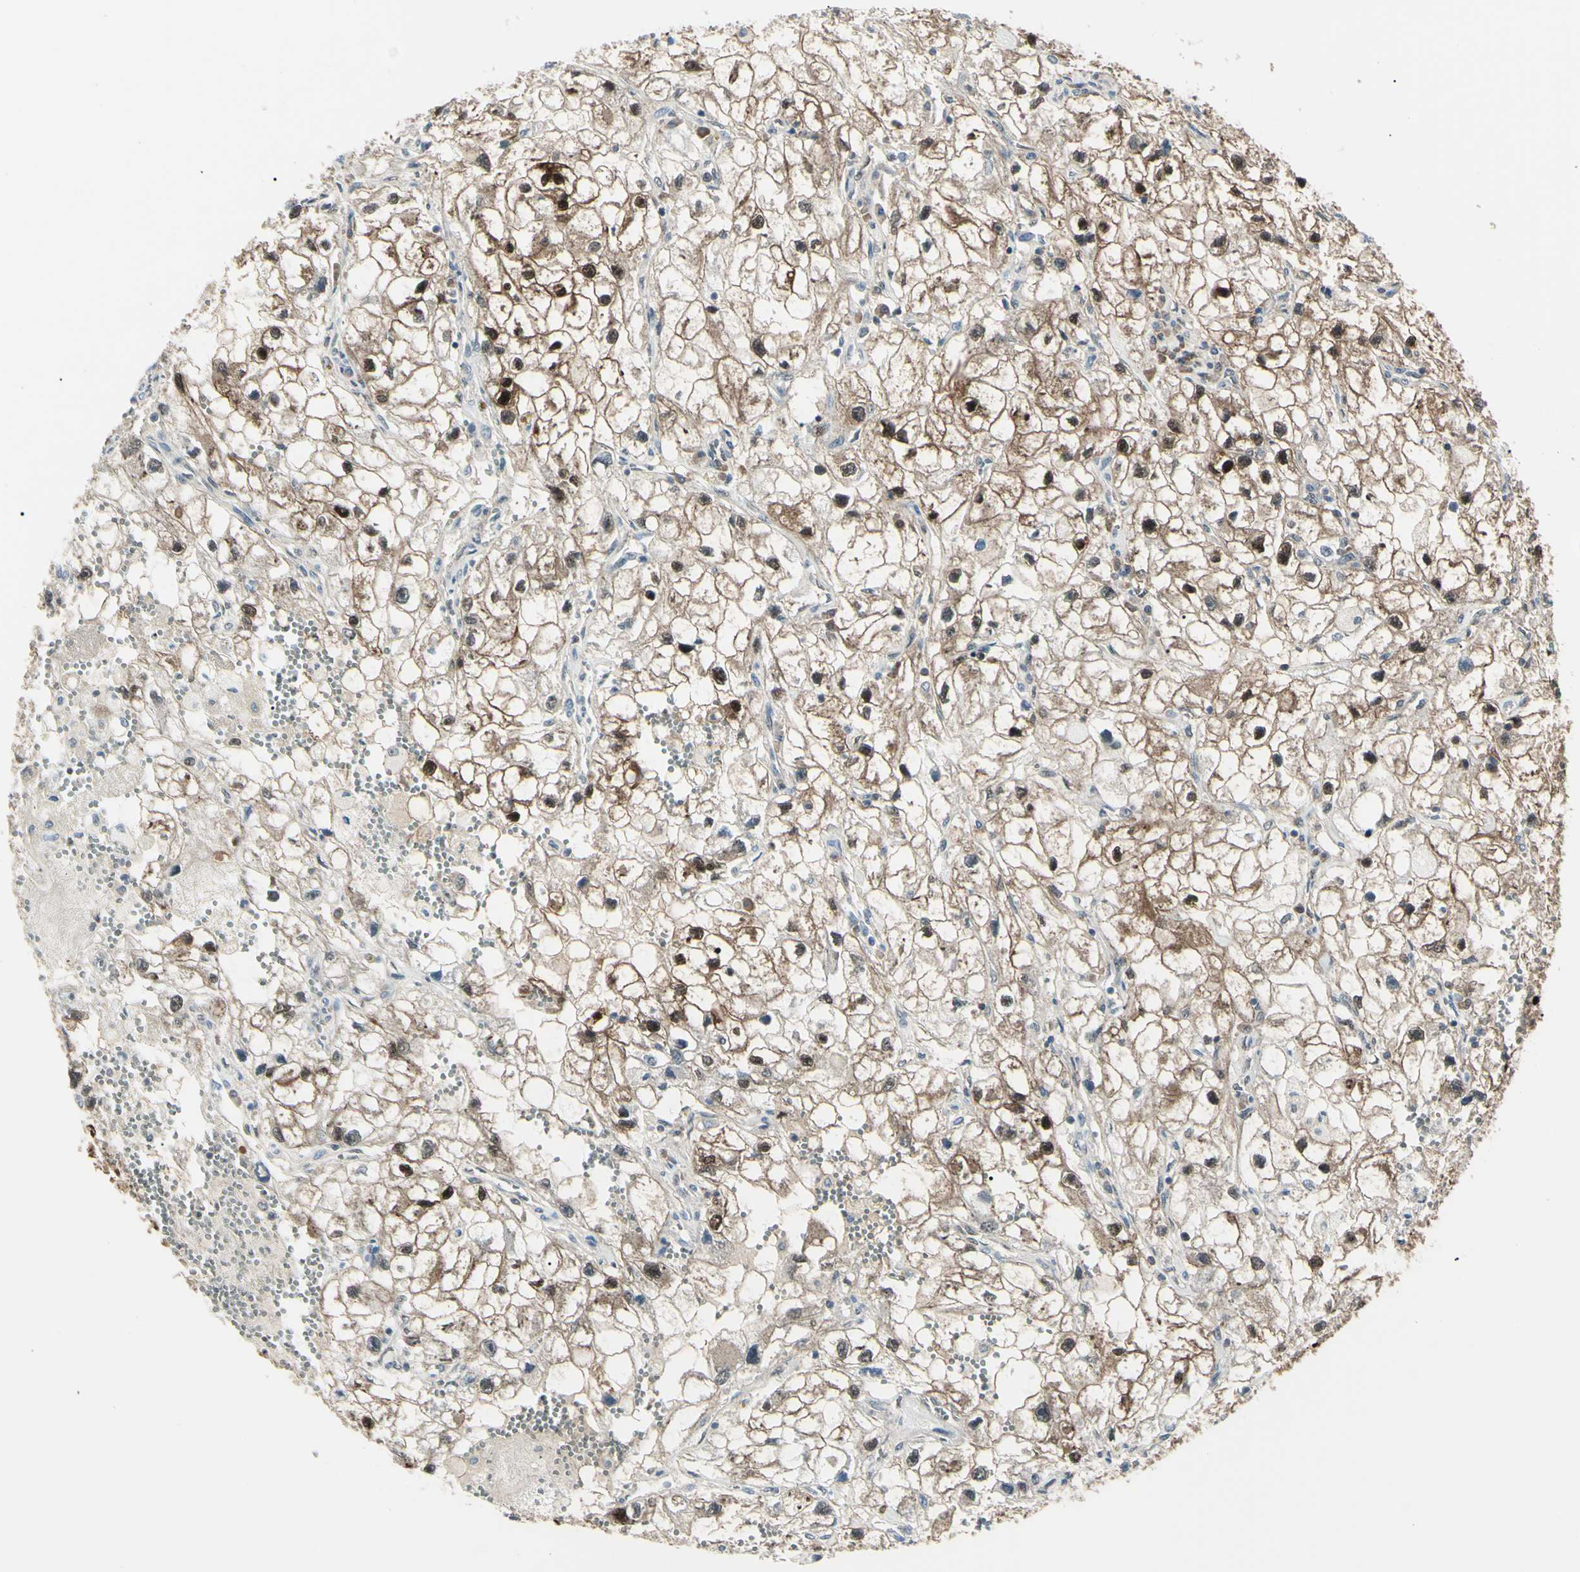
{"staining": {"intensity": "strong", "quantity": "25%-75%", "location": "cytoplasmic/membranous,nuclear"}, "tissue": "renal cancer", "cell_type": "Tumor cells", "image_type": "cancer", "snomed": [{"axis": "morphology", "description": "Adenocarcinoma, NOS"}, {"axis": "topography", "description": "Kidney"}], "caption": "The photomicrograph demonstrates immunohistochemical staining of renal cancer (adenocarcinoma). There is strong cytoplasmic/membranous and nuclear staining is identified in about 25%-75% of tumor cells.", "gene": "PGK1", "patient": {"sex": "female", "age": 70}}